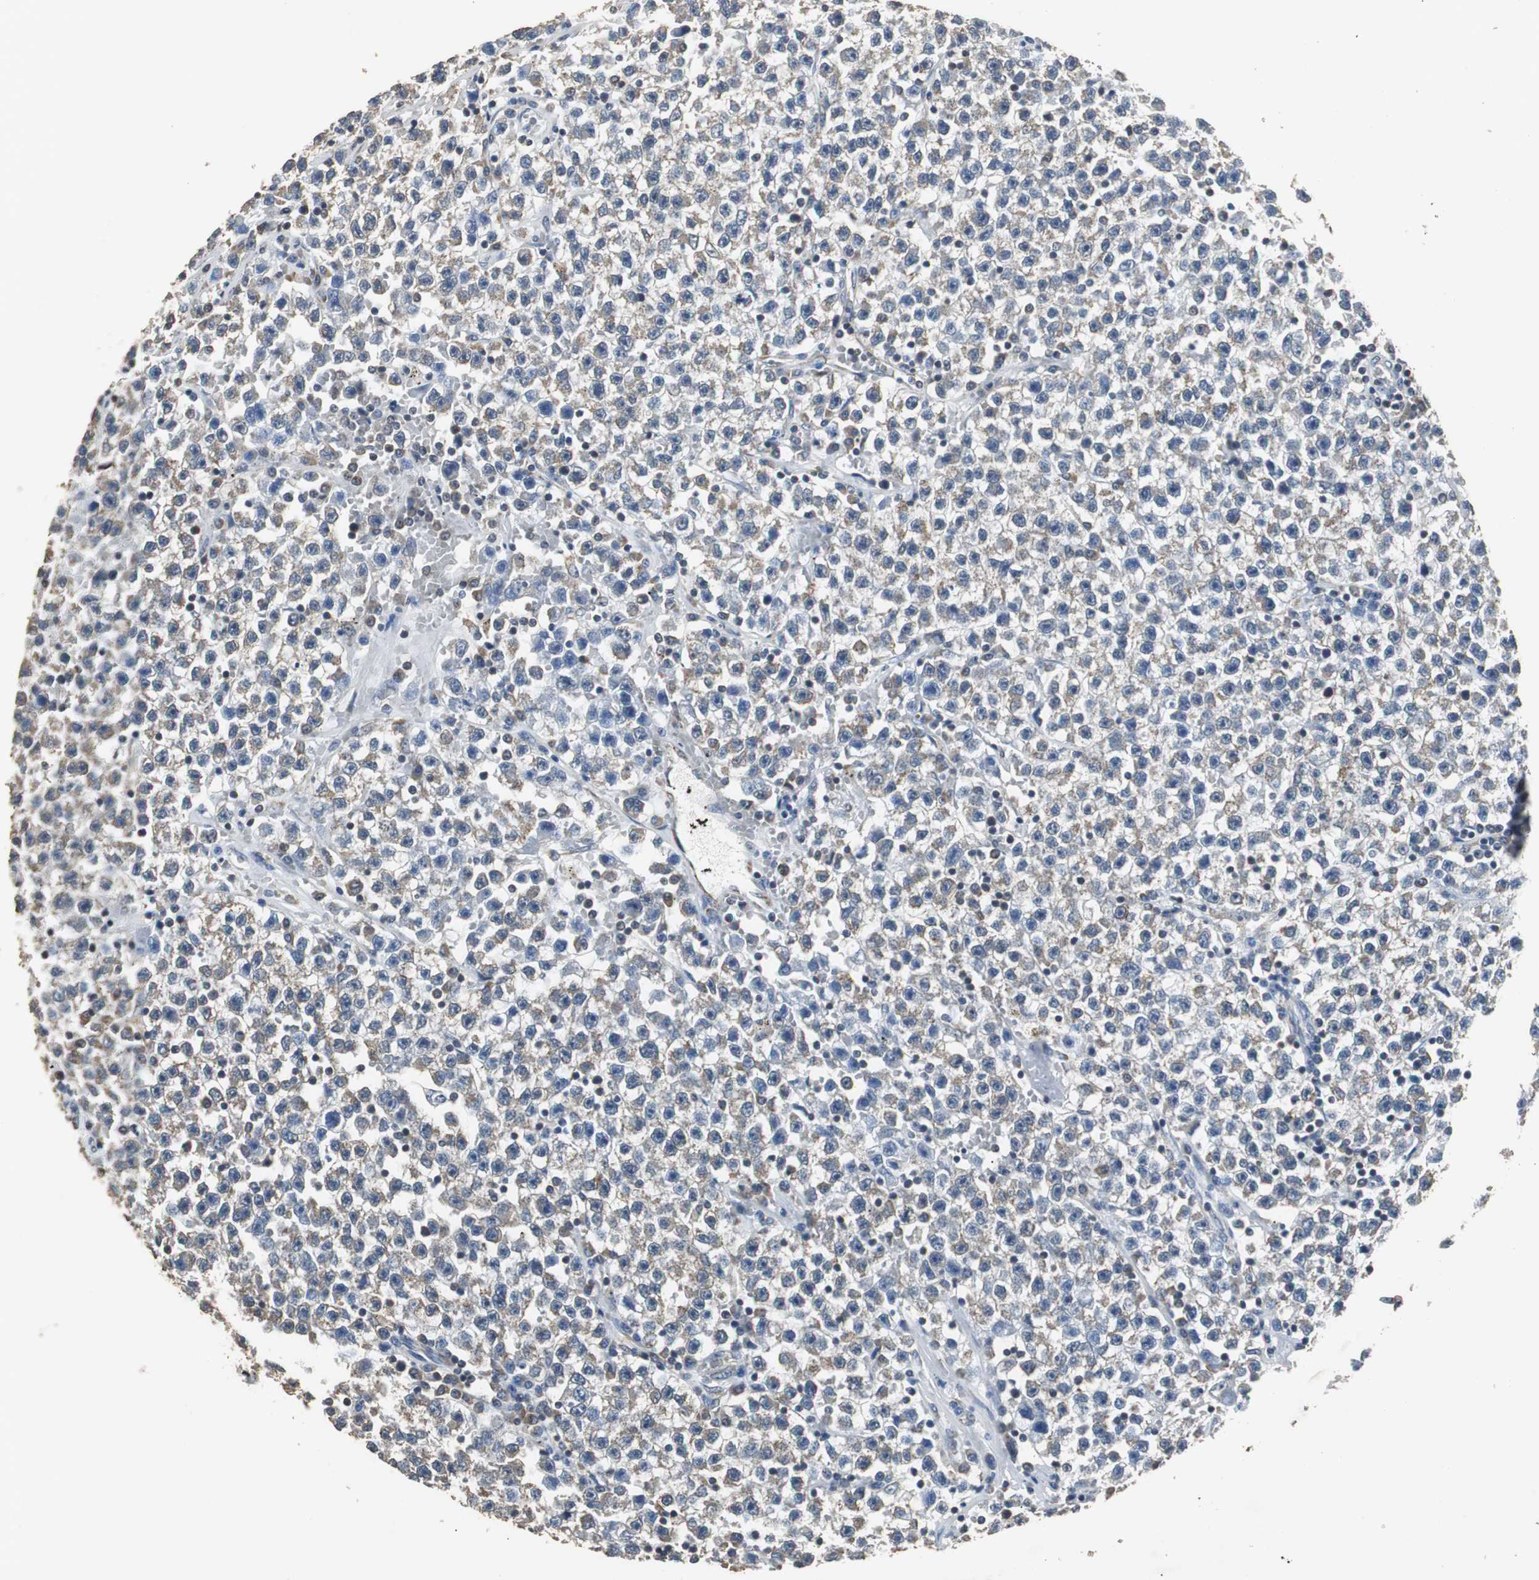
{"staining": {"intensity": "weak", "quantity": "<25%", "location": "cytoplasmic/membranous"}, "tissue": "testis cancer", "cell_type": "Tumor cells", "image_type": "cancer", "snomed": [{"axis": "morphology", "description": "Seminoma, NOS"}, {"axis": "topography", "description": "Testis"}], "caption": "An IHC micrograph of testis cancer (seminoma) is shown. There is no staining in tumor cells of testis cancer (seminoma).", "gene": "HMGCL", "patient": {"sex": "male", "age": 22}}